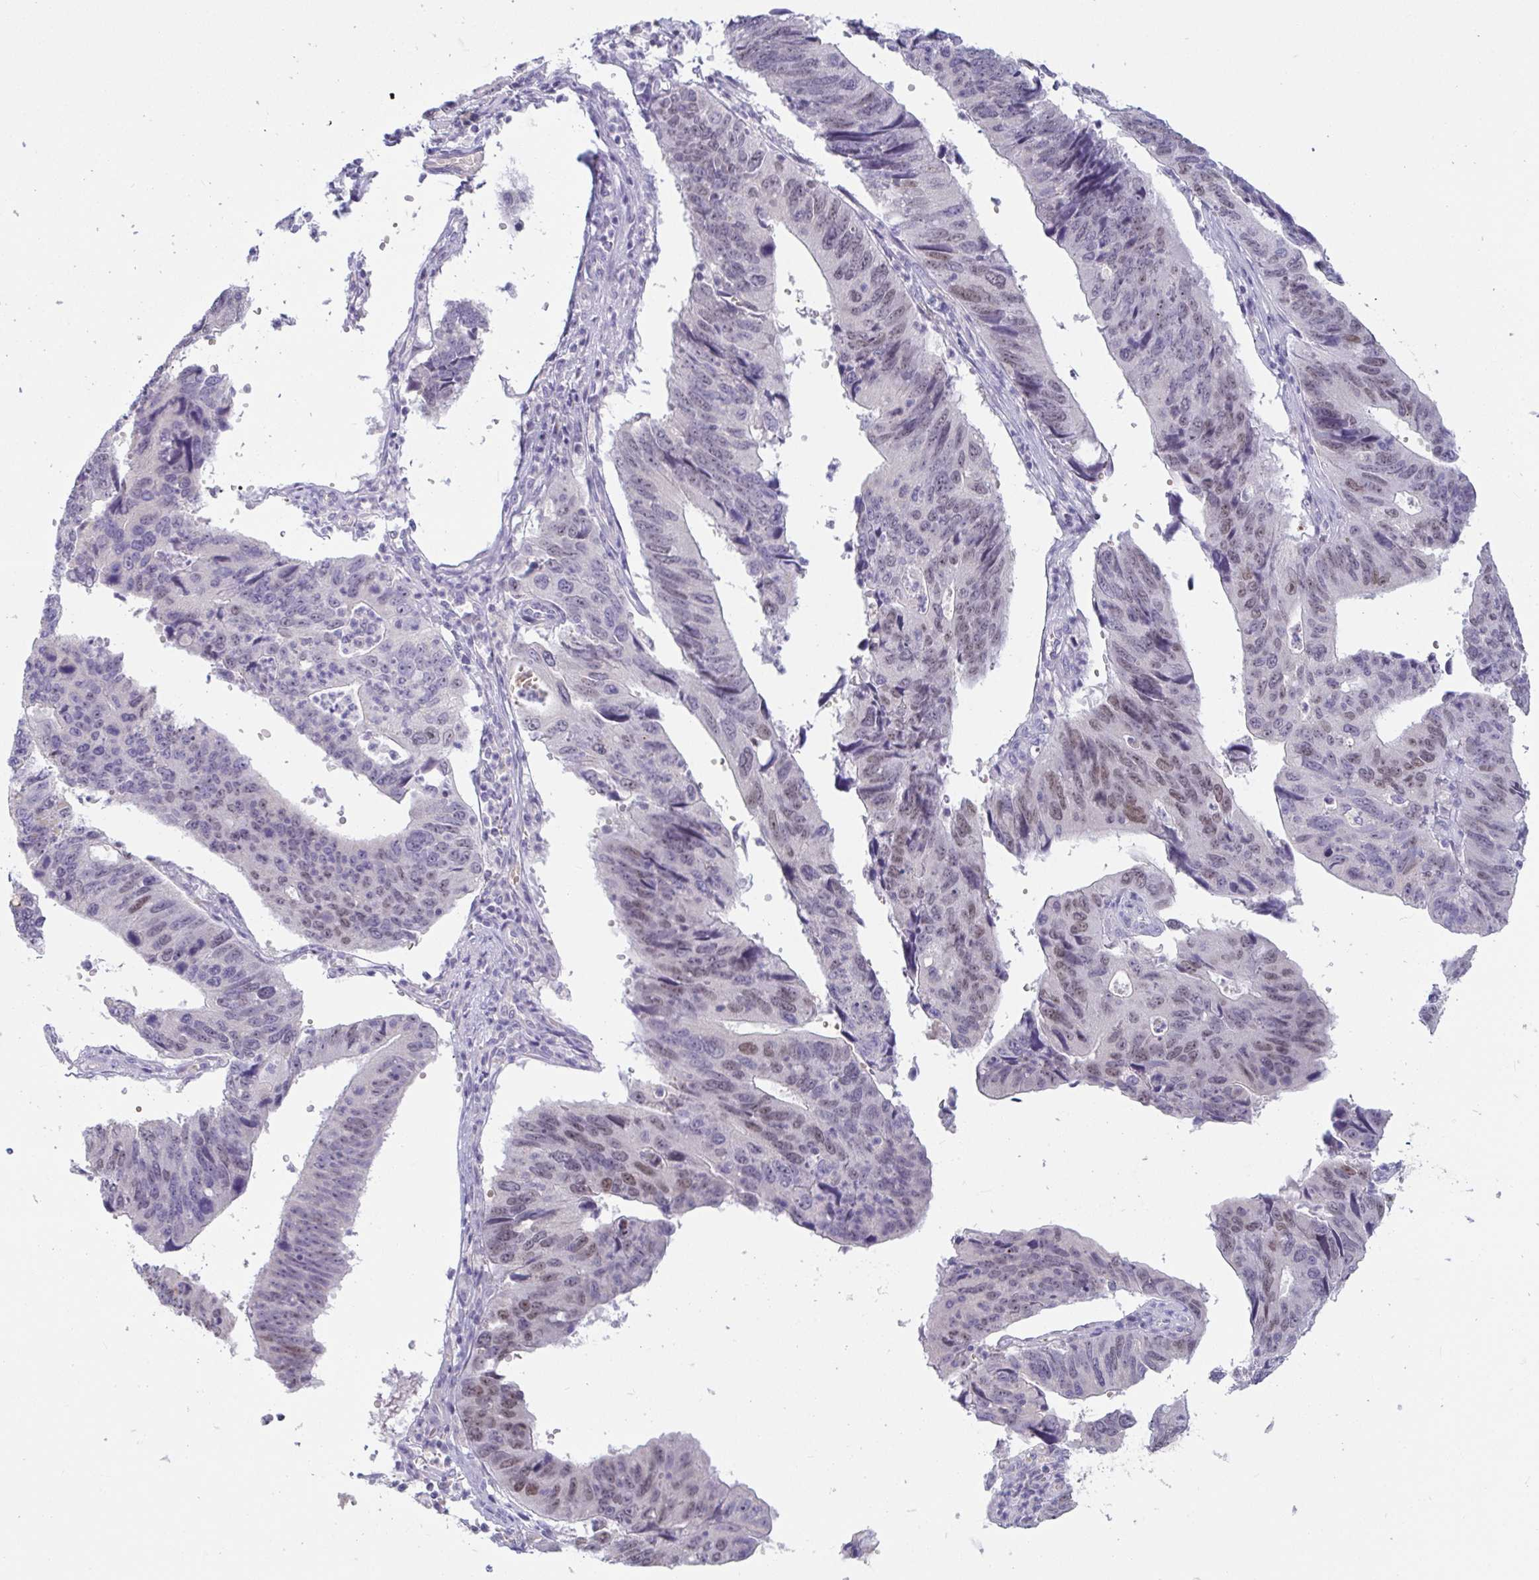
{"staining": {"intensity": "moderate", "quantity": "25%-75%", "location": "nuclear"}, "tissue": "stomach cancer", "cell_type": "Tumor cells", "image_type": "cancer", "snomed": [{"axis": "morphology", "description": "Adenocarcinoma, NOS"}, {"axis": "topography", "description": "Stomach"}], "caption": "This photomicrograph shows immunohistochemistry (IHC) staining of stomach cancer, with medium moderate nuclear staining in about 25%-75% of tumor cells.", "gene": "MYC", "patient": {"sex": "male", "age": 59}}